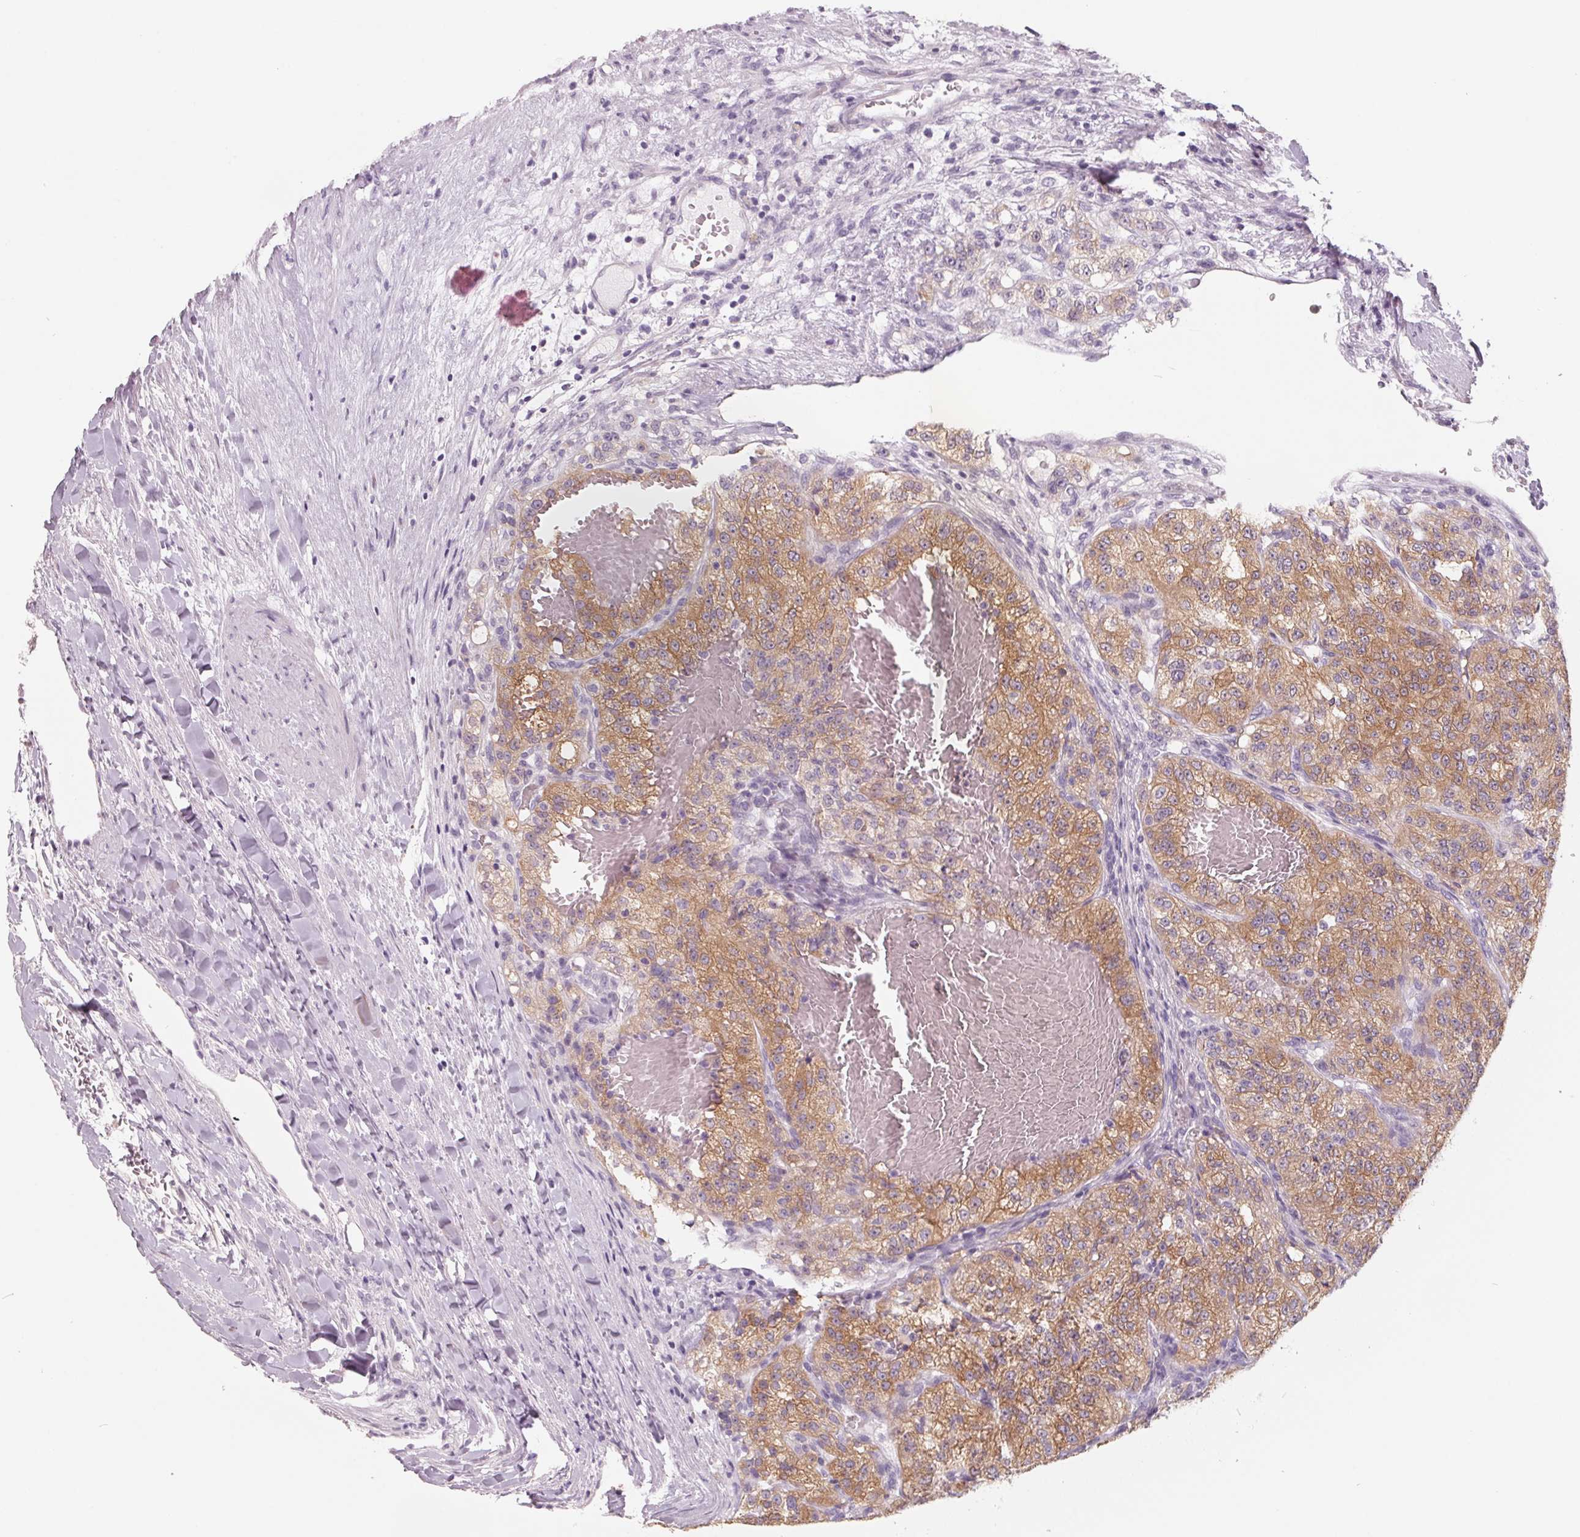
{"staining": {"intensity": "weak", "quantity": ">75%", "location": "cytoplasmic/membranous"}, "tissue": "renal cancer", "cell_type": "Tumor cells", "image_type": "cancer", "snomed": [{"axis": "morphology", "description": "Adenocarcinoma, NOS"}, {"axis": "topography", "description": "Kidney"}], "caption": "Human renal cancer stained with a brown dye displays weak cytoplasmic/membranous positive expression in approximately >75% of tumor cells.", "gene": "FTCD", "patient": {"sex": "female", "age": 63}}